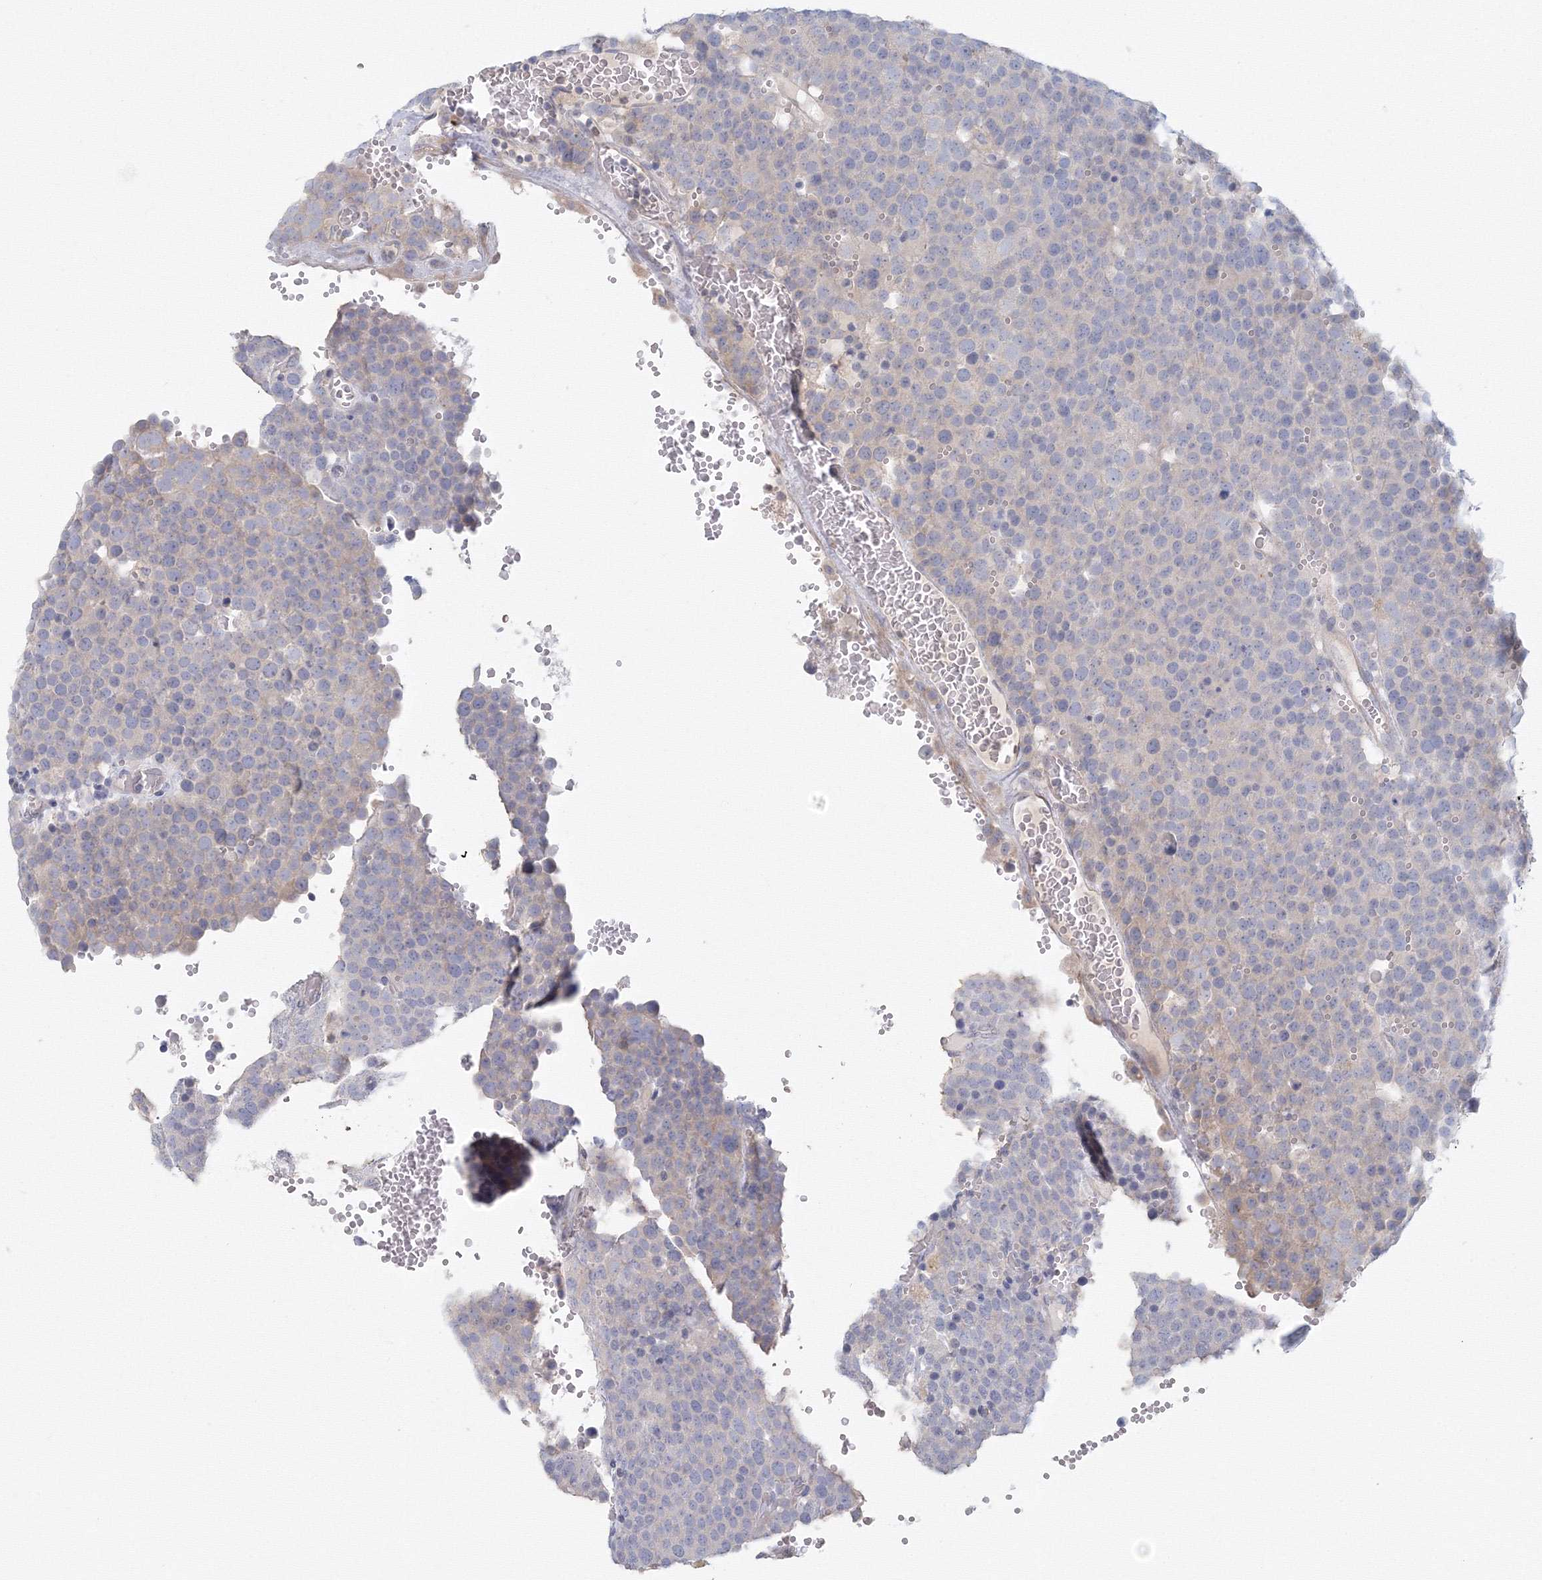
{"staining": {"intensity": "negative", "quantity": "none", "location": "none"}, "tissue": "testis cancer", "cell_type": "Tumor cells", "image_type": "cancer", "snomed": [{"axis": "morphology", "description": "Seminoma, NOS"}, {"axis": "topography", "description": "Testis"}], "caption": "Human seminoma (testis) stained for a protein using IHC demonstrates no expression in tumor cells.", "gene": "TACC2", "patient": {"sex": "male", "age": 71}}